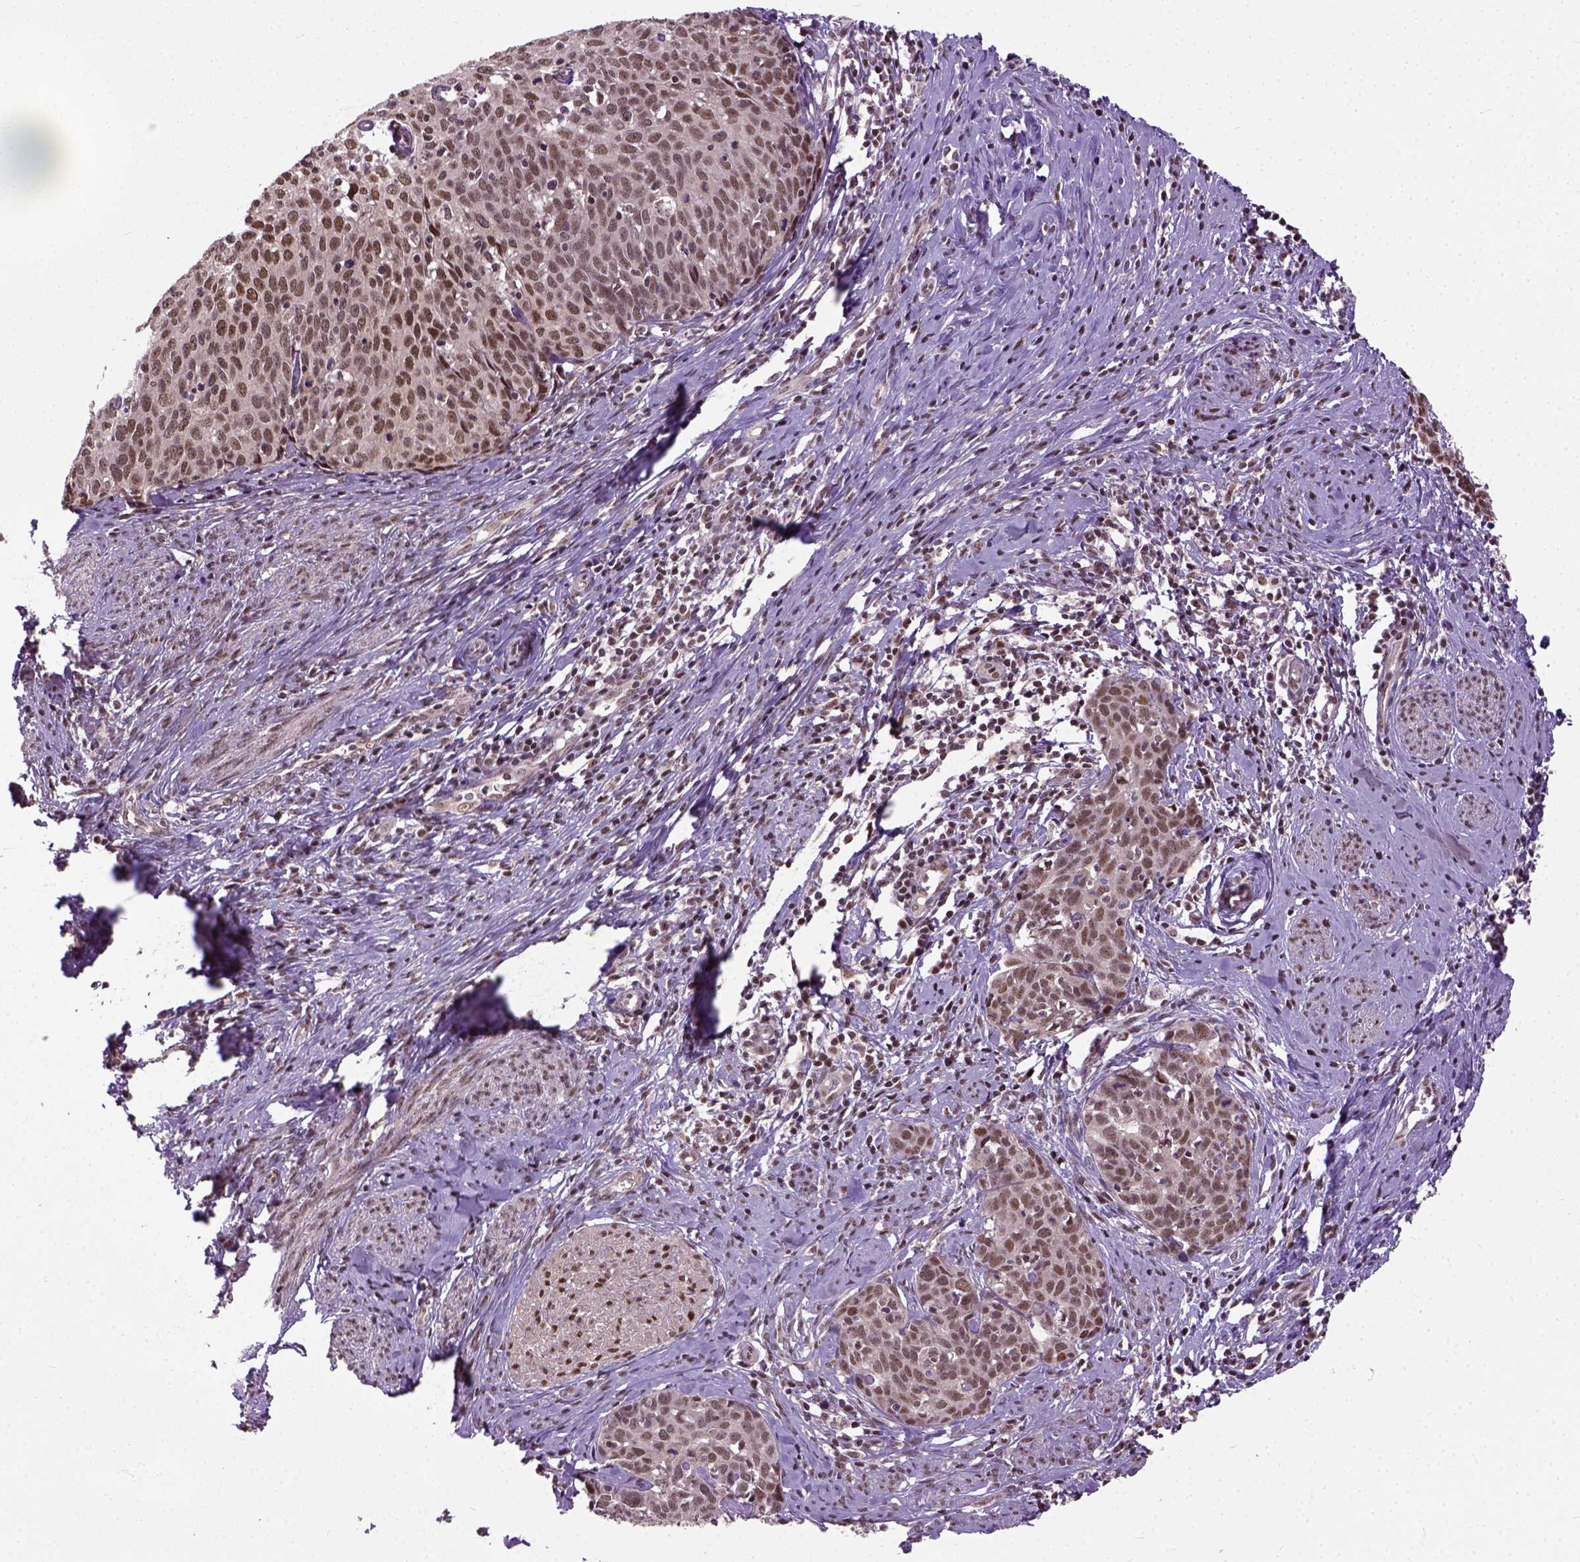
{"staining": {"intensity": "moderate", "quantity": ">75%", "location": "nuclear"}, "tissue": "cervical cancer", "cell_type": "Tumor cells", "image_type": "cancer", "snomed": [{"axis": "morphology", "description": "Squamous cell carcinoma, NOS"}, {"axis": "topography", "description": "Cervix"}], "caption": "Squamous cell carcinoma (cervical) was stained to show a protein in brown. There is medium levels of moderate nuclear expression in approximately >75% of tumor cells. (Brightfield microscopy of DAB IHC at high magnification).", "gene": "UBA3", "patient": {"sex": "female", "age": 62}}